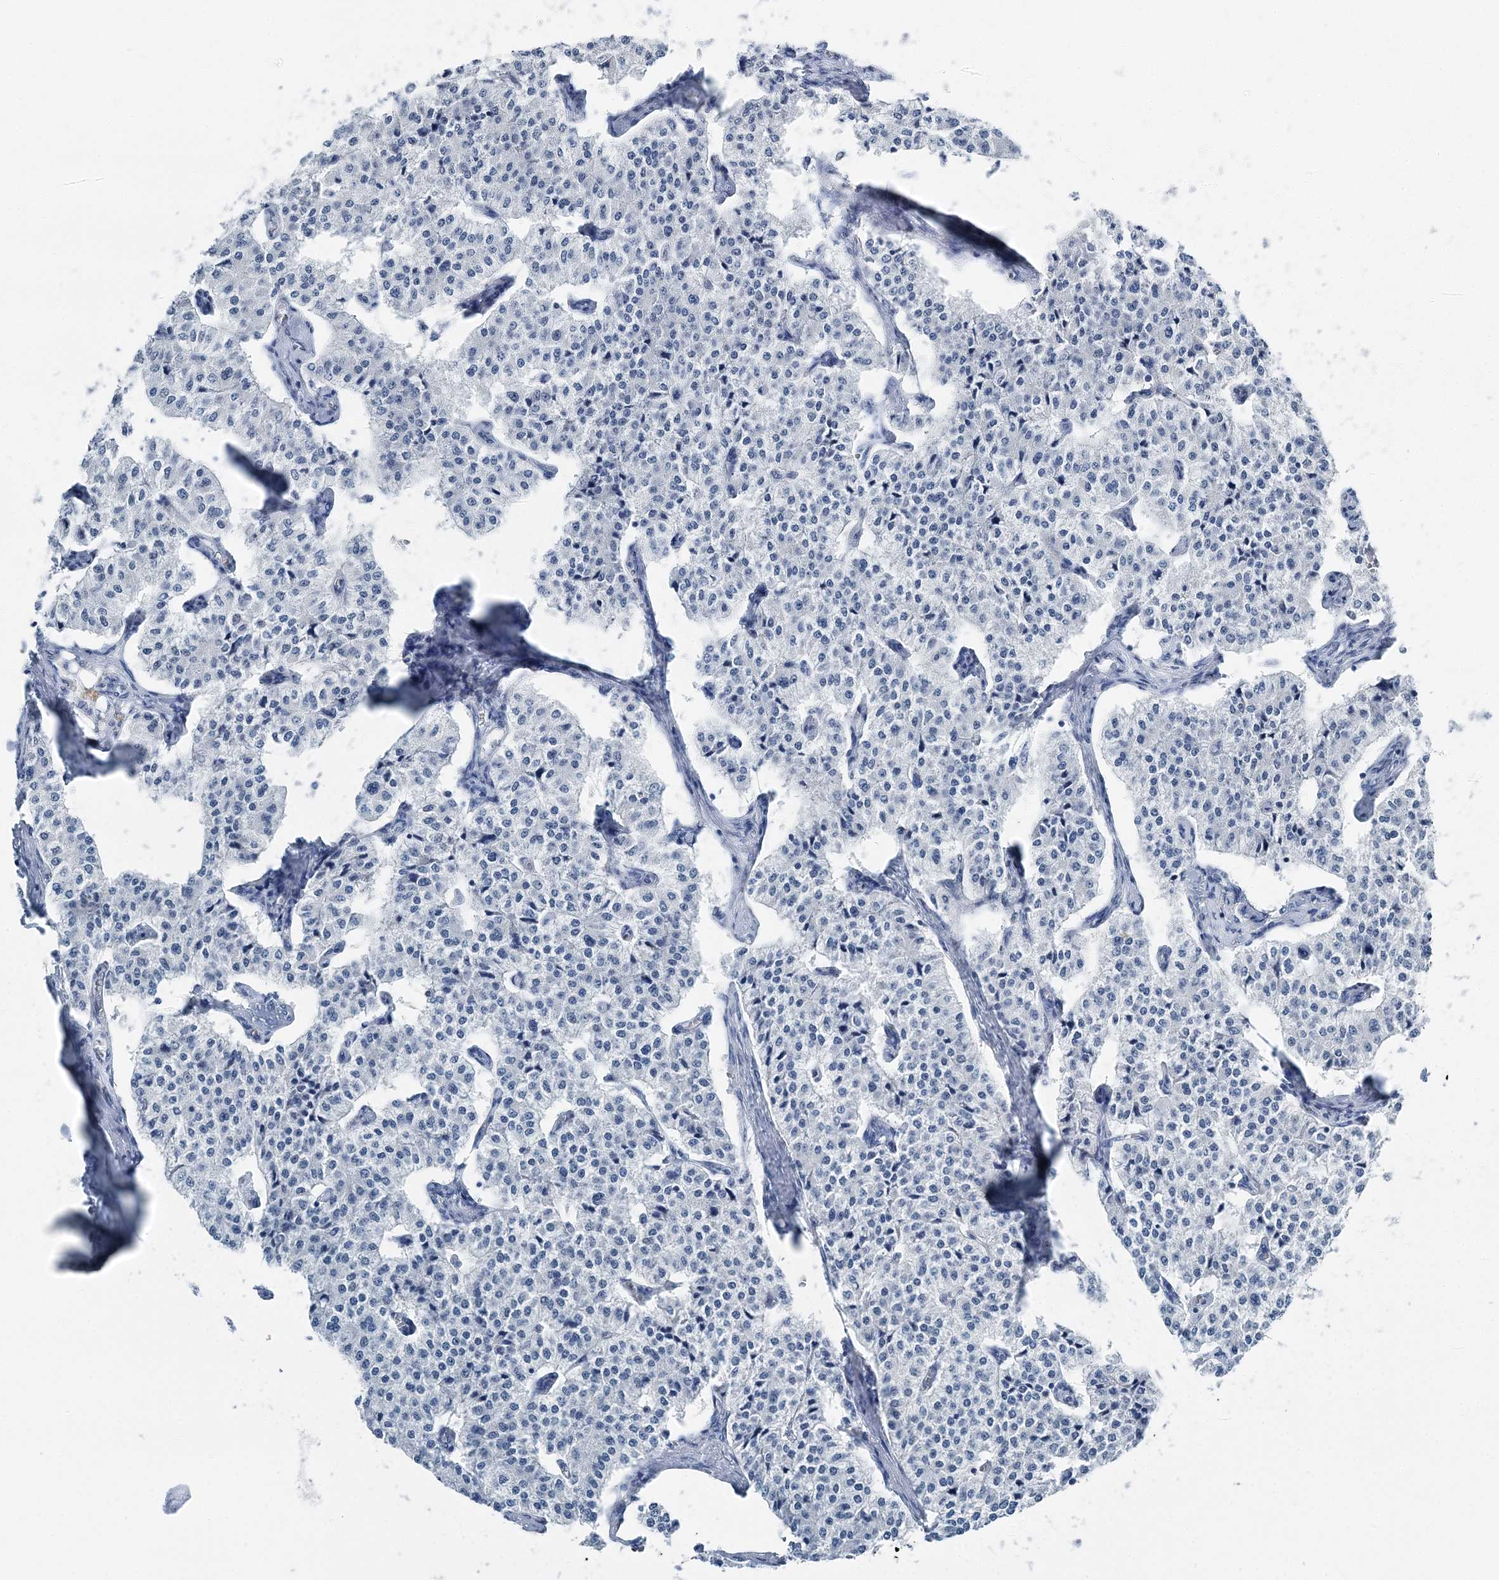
{"staining": {"intensity": "negative", "quantity": "none", "location": "none"}, "tissue": "carcinoid", "cell_type": "Tumor cells", "image_type": "cancer", "snomed": [{"axis": "morphology", "description": "Carcinoid, malignant, NOS"}, {"axis": "topography", "description": "Colon"}], "caption": "The micrograph shows no significant positivity in tumor cells of malignant carcinoid.", "gene": "HAT1", "patient": {"sex": "female", "age": 52}}